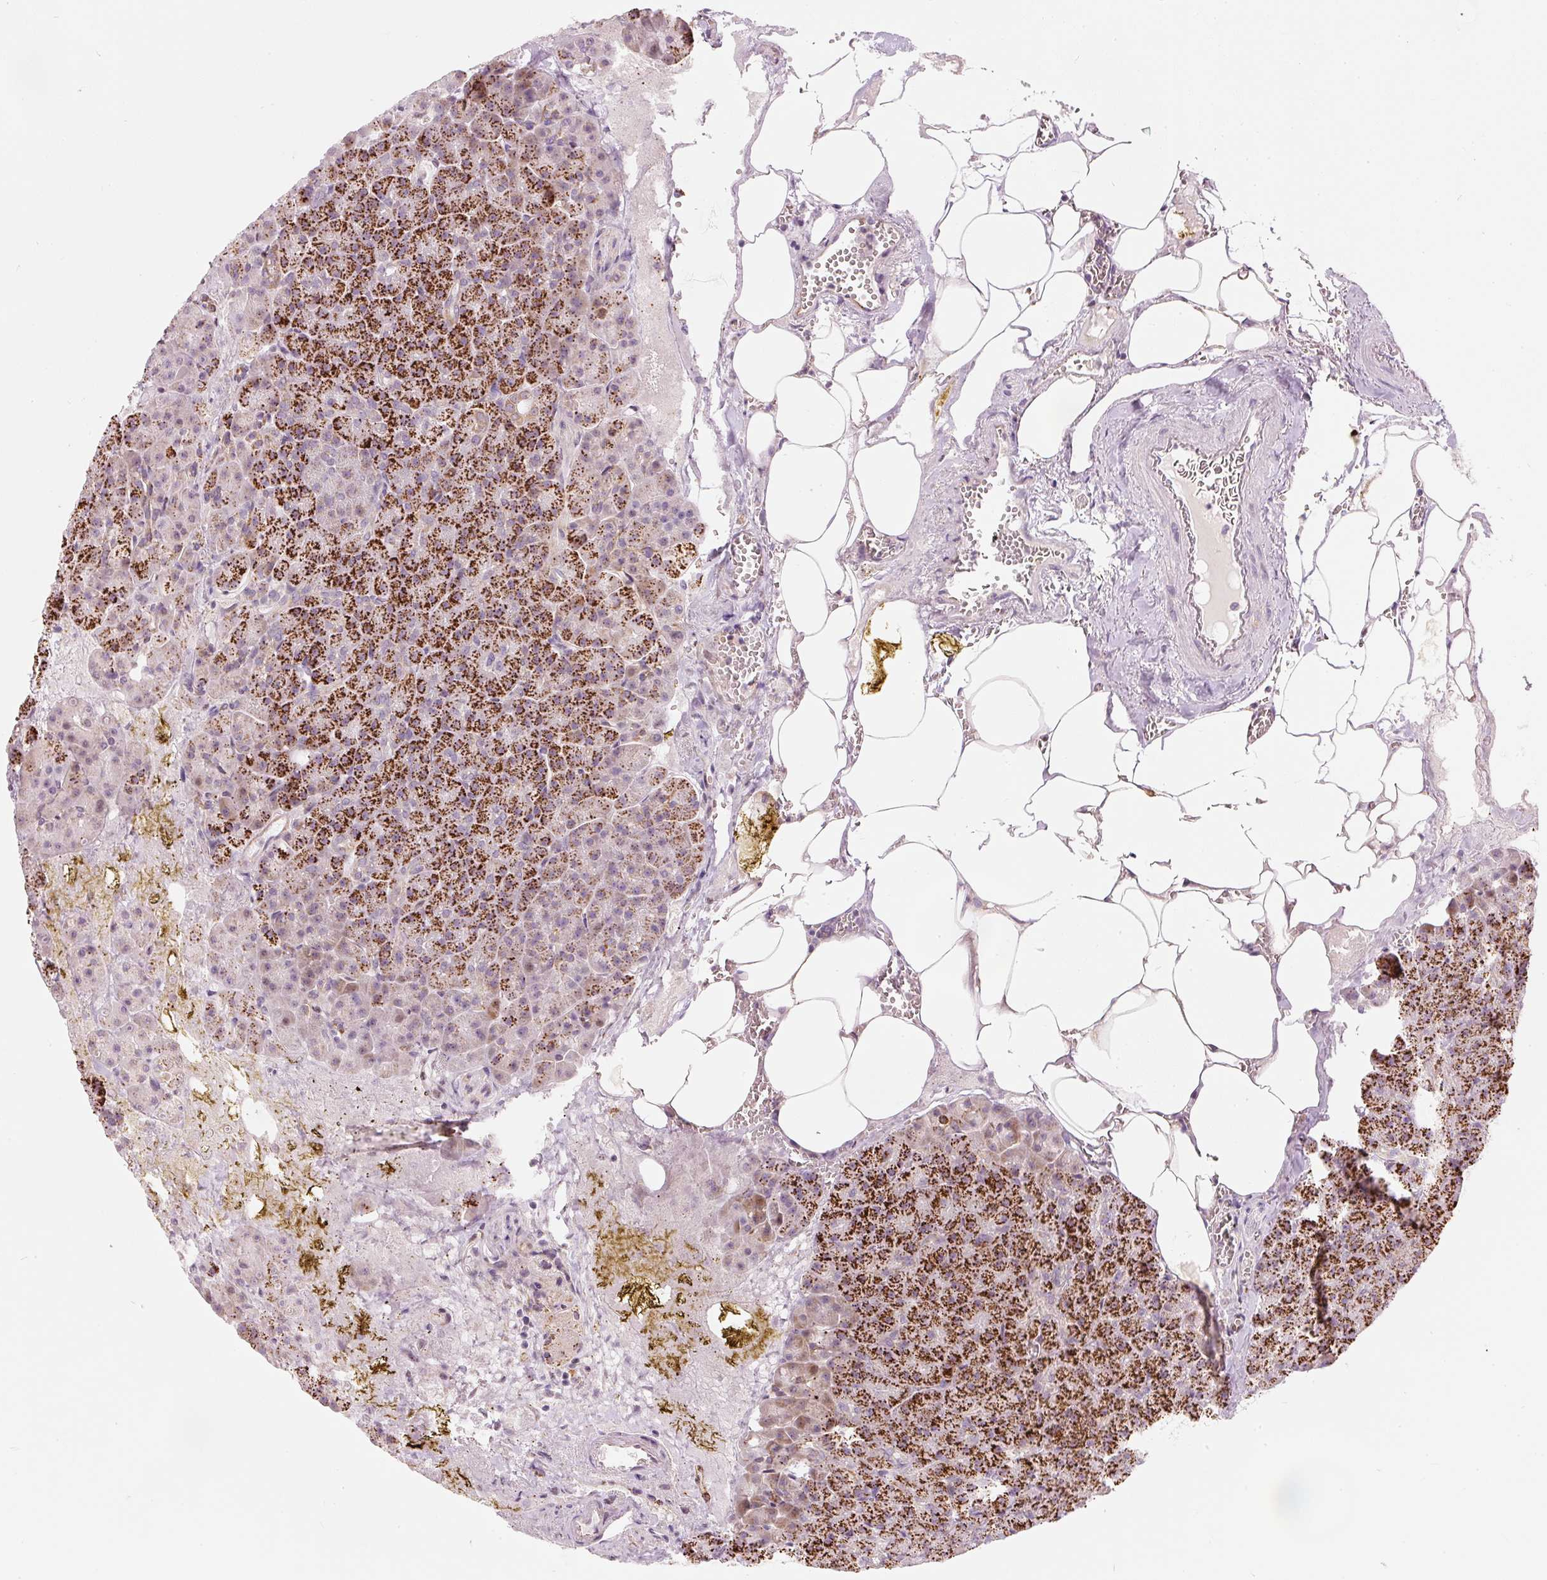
{"staining": {"intensity": "strong", "quantity": "25%-75%", "location": "cytoplasmic/membranous"}, "tissue": "pancreas", "cell_type": "Exocrine glandular cells", "image_type": "normal", "snomed": [{"axis": "morphology", "description": "Normal tissue, NOS"}, {"axis": "topography", "description": "Pancreas"}], "caption": "An immunohistochemistry histopathology image of benign tissue is shown. Protein staining in brown highlights strong cytoplasmic/membranous positivity in pancreas within exocrine glandular cells. The protein is stained brown, and the nuclei are stained in blue (DAB IHC with brightfield microscopy, high magnification).", "gene": "RNF39", "patient": {"sex": "female", "age": 74}}